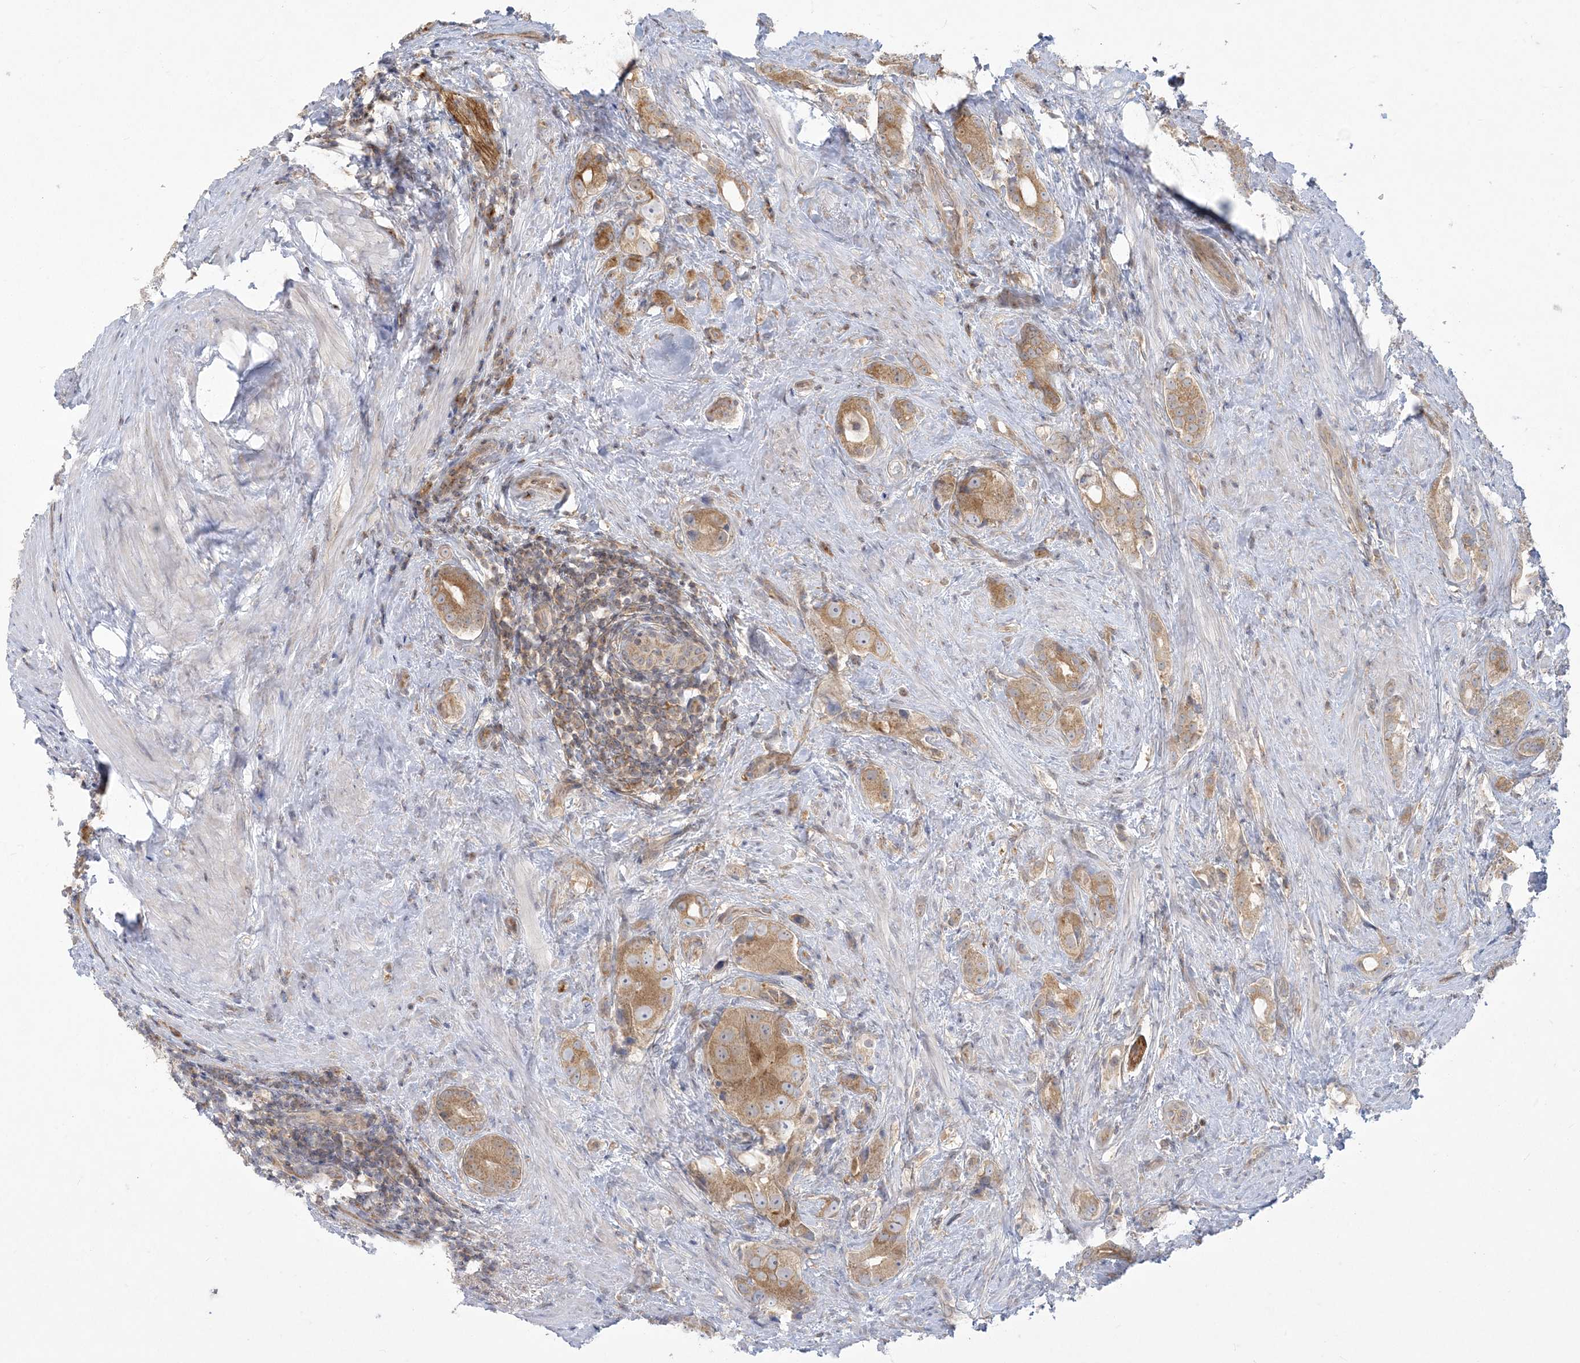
{"staining": {"intensity": "moderate", "quantity": ">75%", "location": "cytoplasmic/membranous"}, "tissue": "prostate cancer", "cell_type": "Tumor cells", "image_type": "cancer", "snomed": [{"axis": "morphology", "description": "Adenocarcinoma, Low grade"}, {"axis": "topography", "description": "Prostate"}], "caption": "Prostate cancer stained with a protein marker demonstrates moderate staining in tumor cells.", "gene": "ZC3H6", "patient": {"sex": "male", "age": 71}}